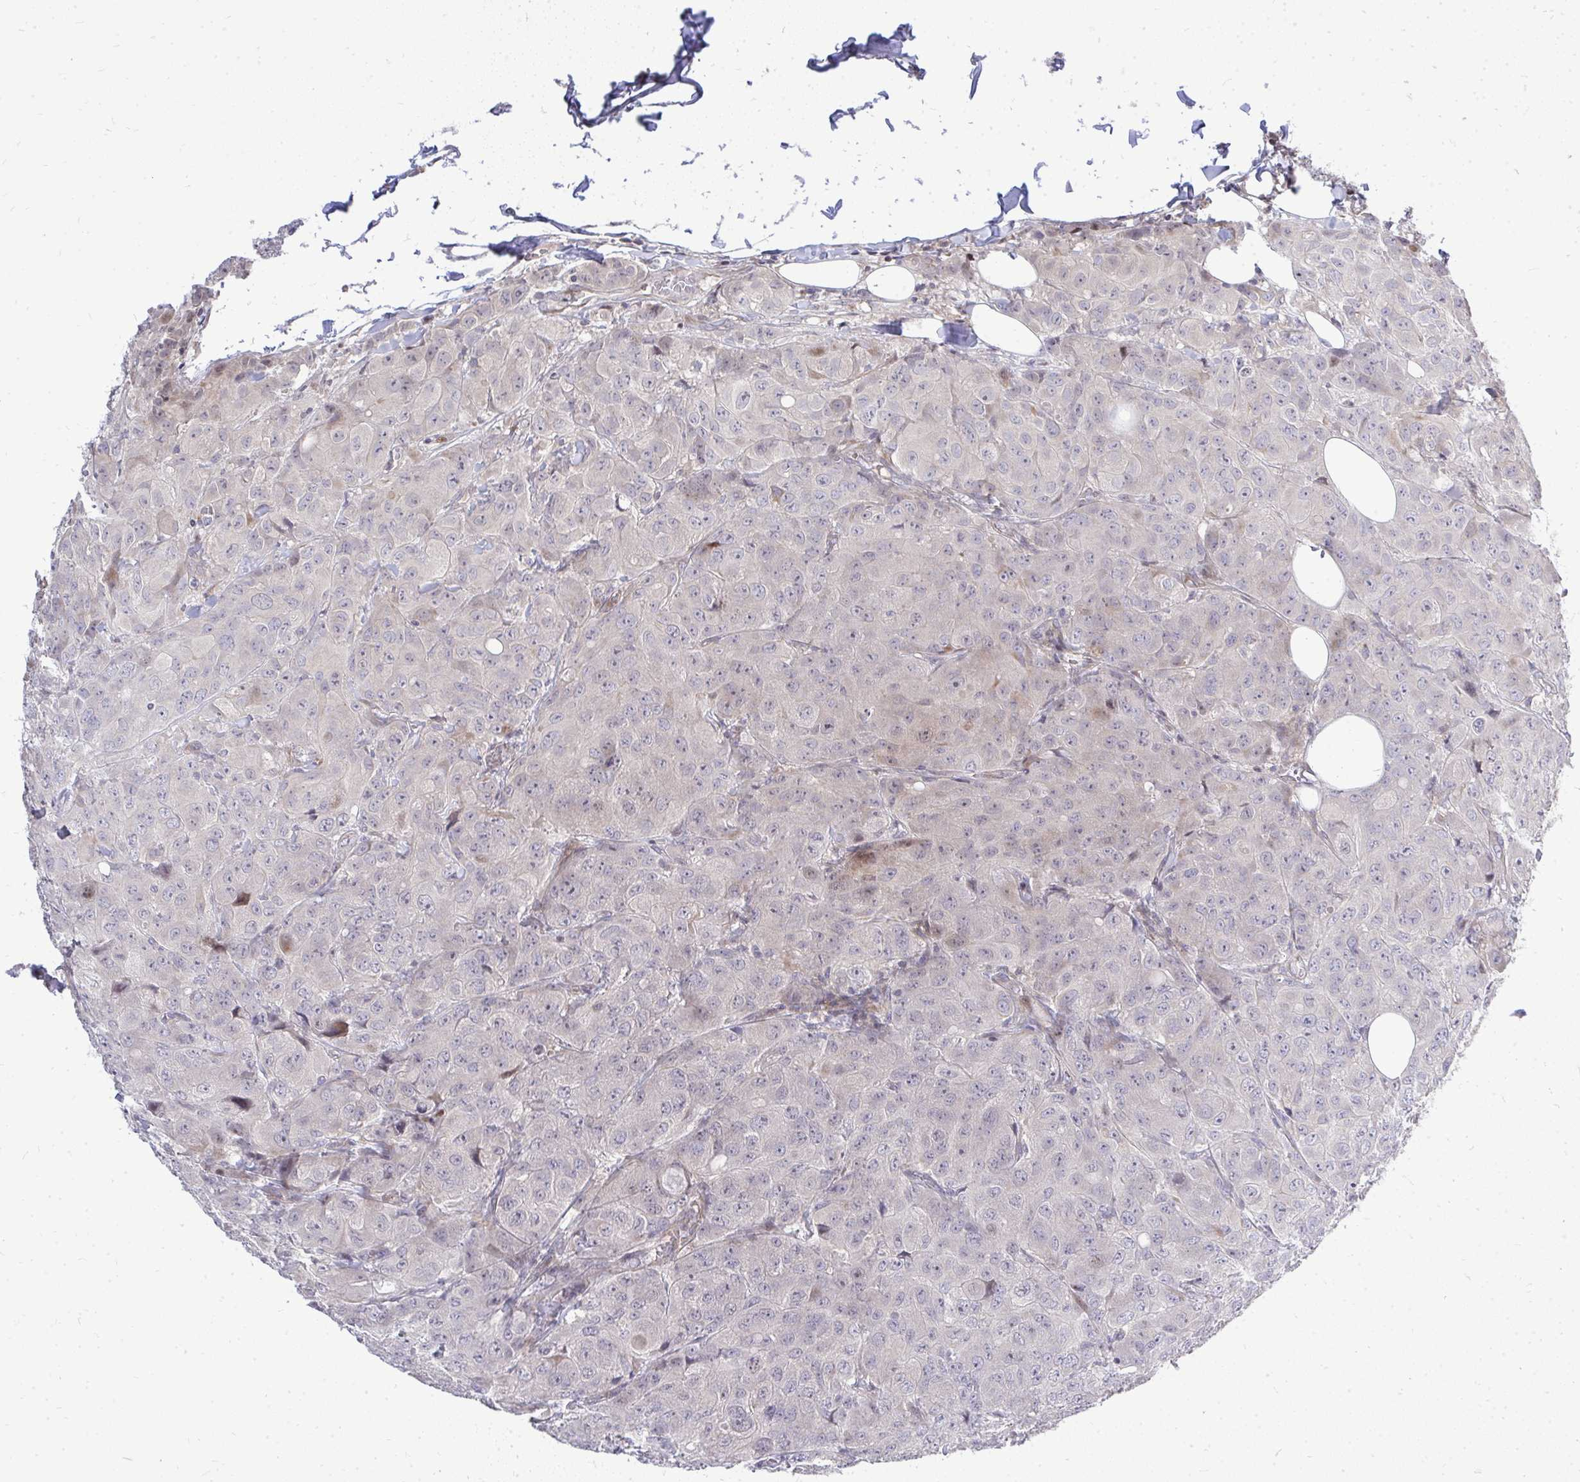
{"staining": {"intensity": "negative", "quantity": "none", "location": "none"}, "tissue": "breast cancer", "cell_type": "Tumor cells", "image_type": "cancer", "snomed": [{"axis": "morphology", "description": "Duct carcinoma"}, {"axis": "topography", "description": "Breast"}], "caption": "The IHC photomicrograph has no significant positivity in tumor cells of breast cancer tissue.", "gene": "OR8D1", "patient": {"sex": "female", "age": 43}}